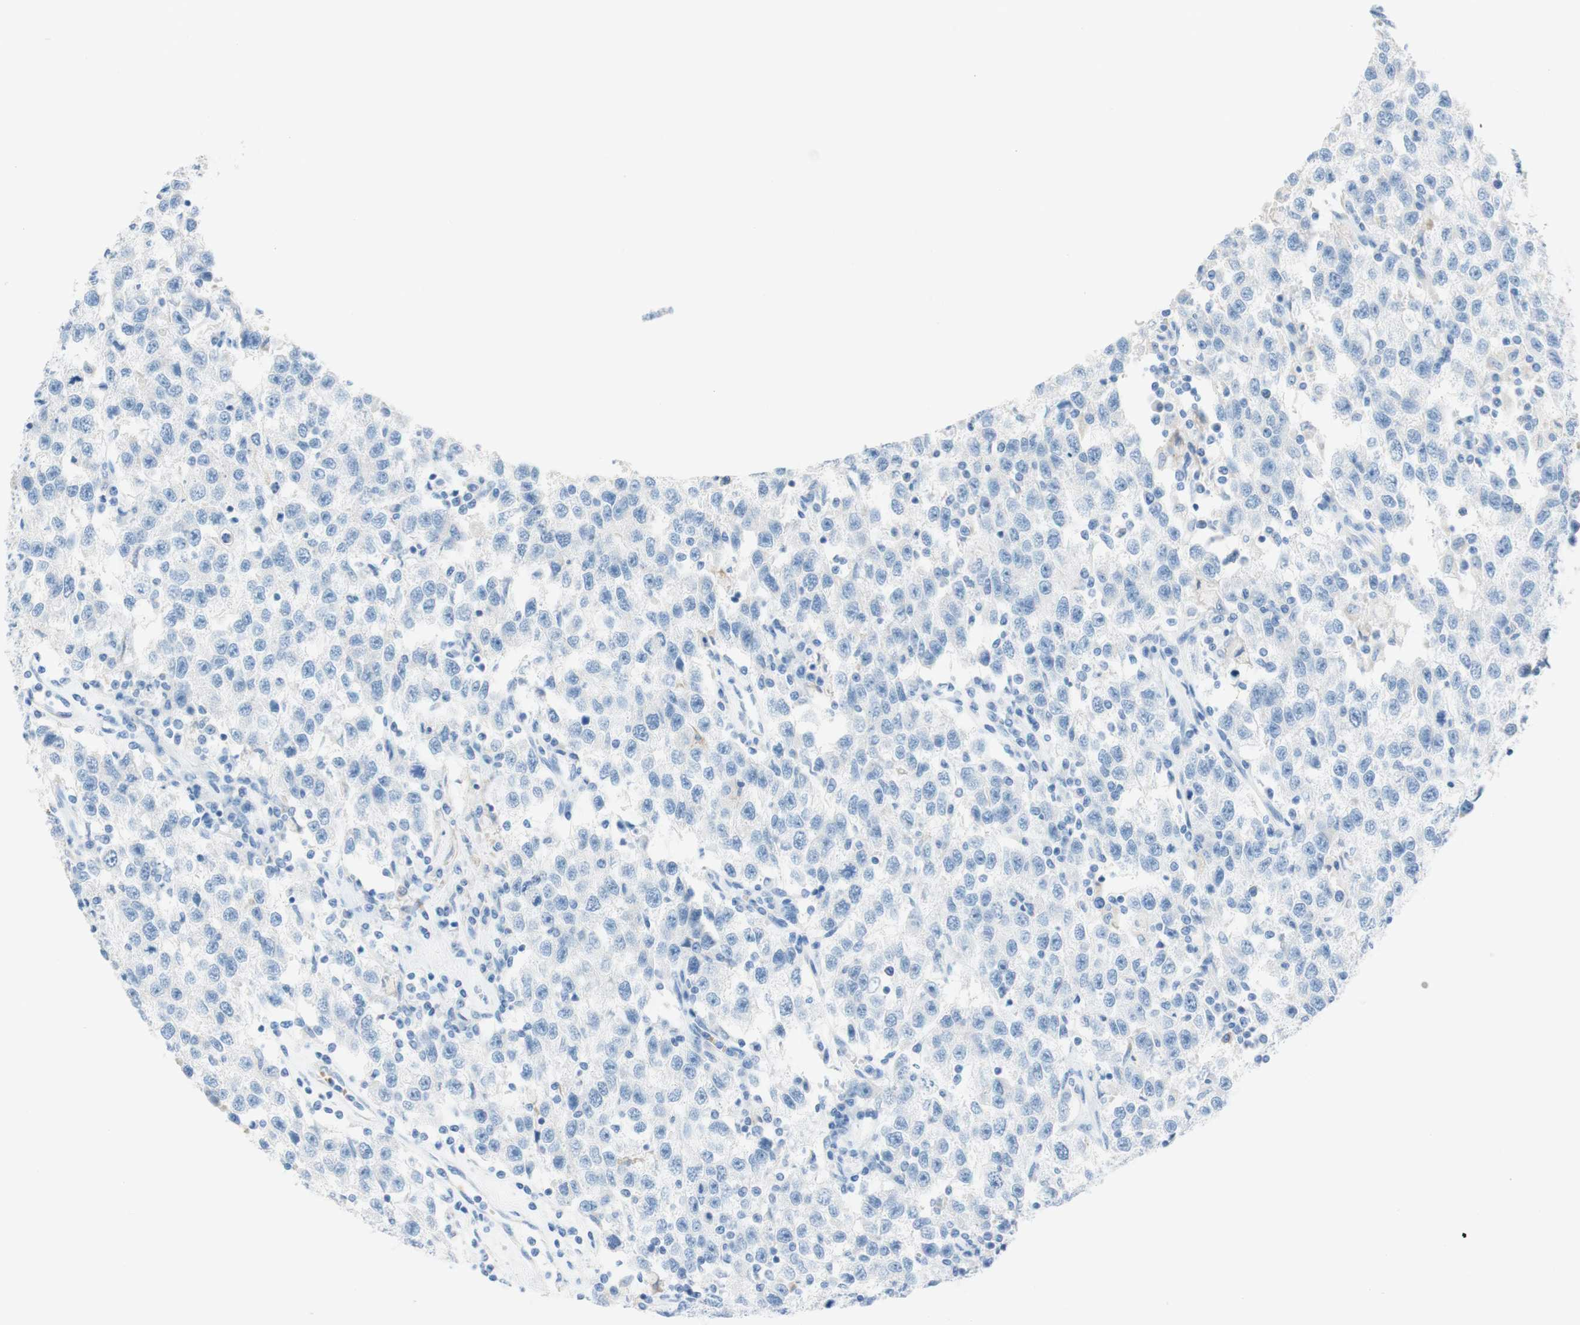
{"staining": {"intensity": "negative", "quantity": "none", "location": "none"}, "tissue": "testis cancer", "cell_type": "Tumor cells", "image_type": "cancer", "snomed": [{"axis": "morphology", "description": "Seminoma, NOS"}, {"axis": "topography", "description": "Testis"}], "caption": "This is an immunohistochemistry photomicrograph of testis cancer (seminoma). There is no positivity in tumor cells.", "gene": "CEACAM1", "patient": {"sex": "male", "age": 41}}